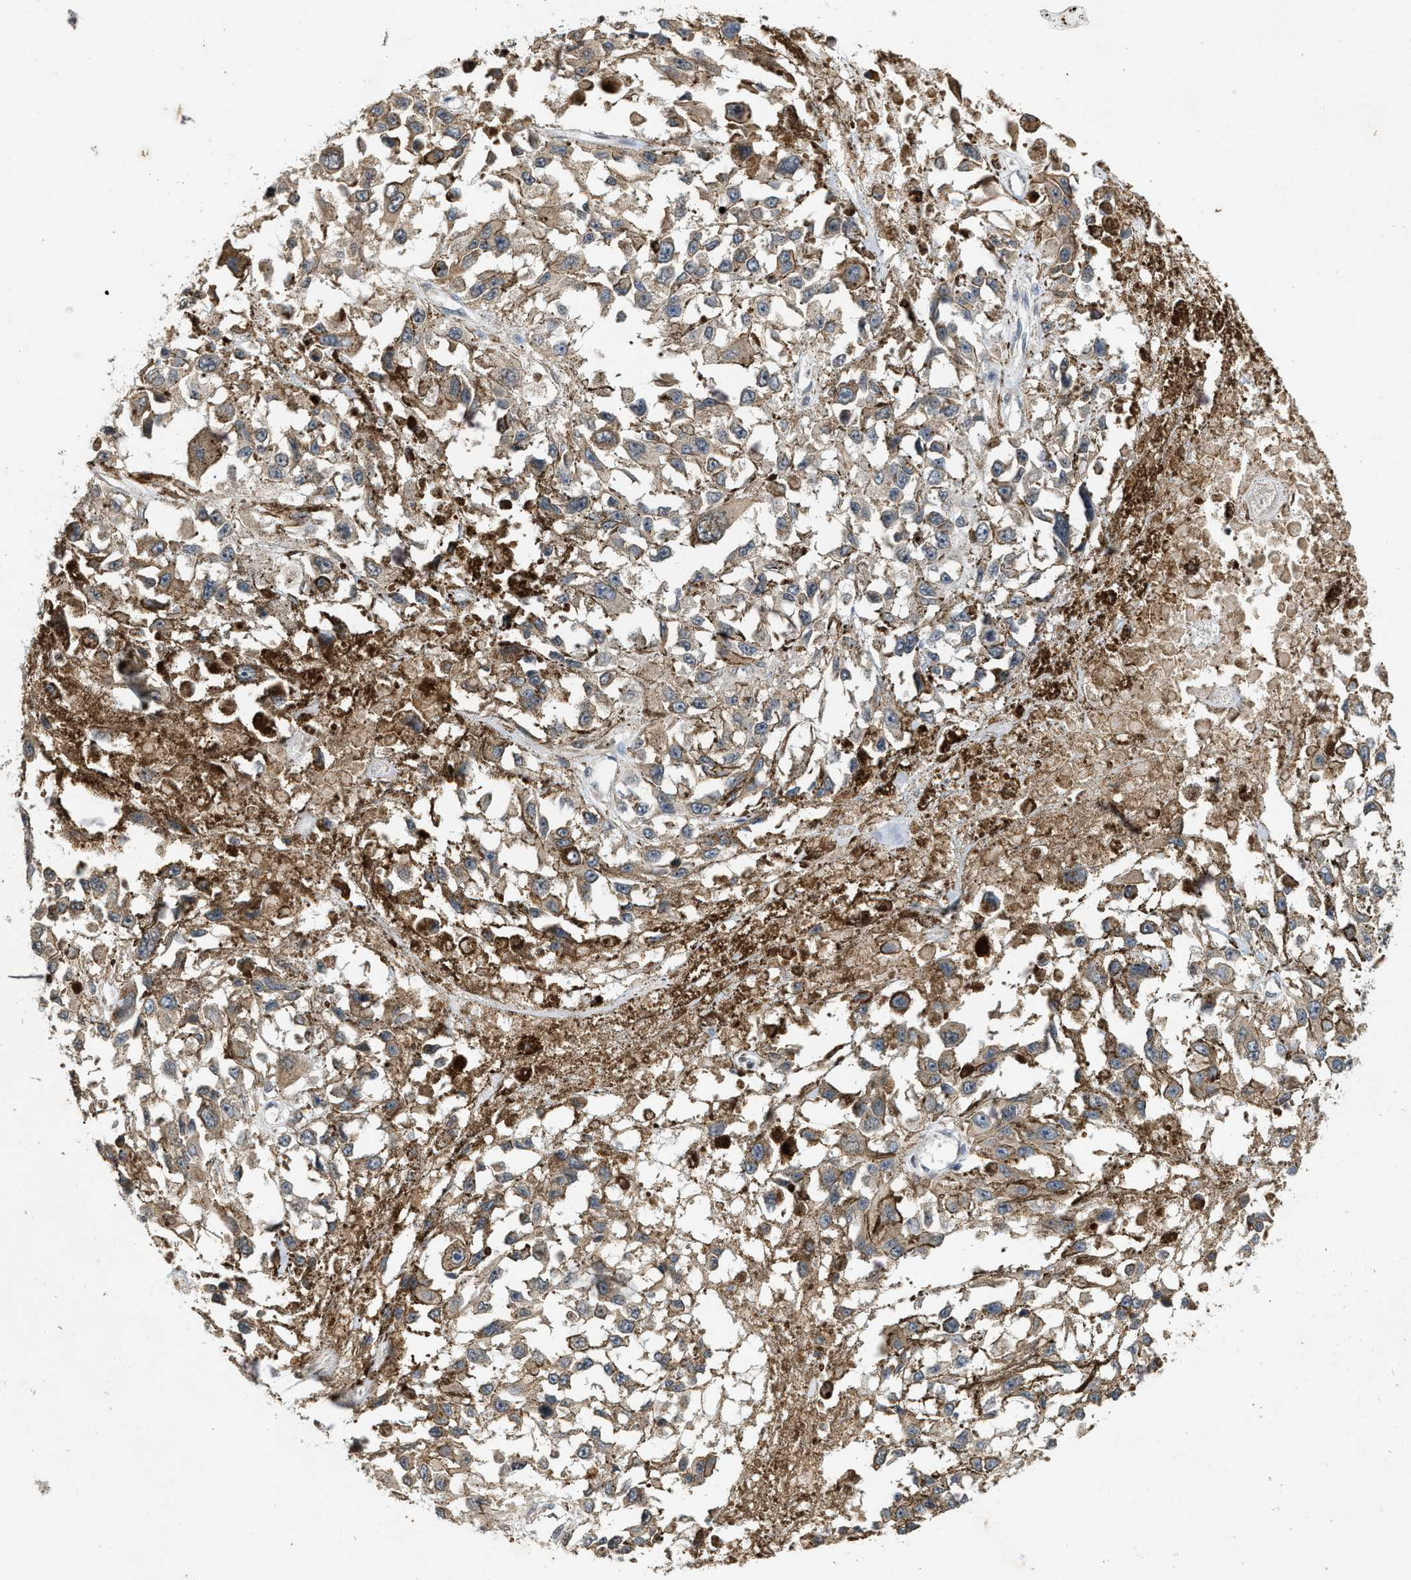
{"staining": {"intensity": "weak", "quantity": "<25%", "location": "cytoplasmic/membranous"}, "tissue": "melanoma", "cell_type": "Tumor cells", "image_type": "cancer", "snomed": [{"axis": "morphology", "description": "Malignant melanoma, Metastatic site"}, {"axis": "topography", "description": "Lymph node"}], "caption": "IHC histopathology image of neoplastic tissue: human malignant melanoma (metastatic site) stained with DAB reveals no significant protein positivity in tumor cells.", "gene": "KIF21A", "patient": {"sex": "male", "age": 59}}